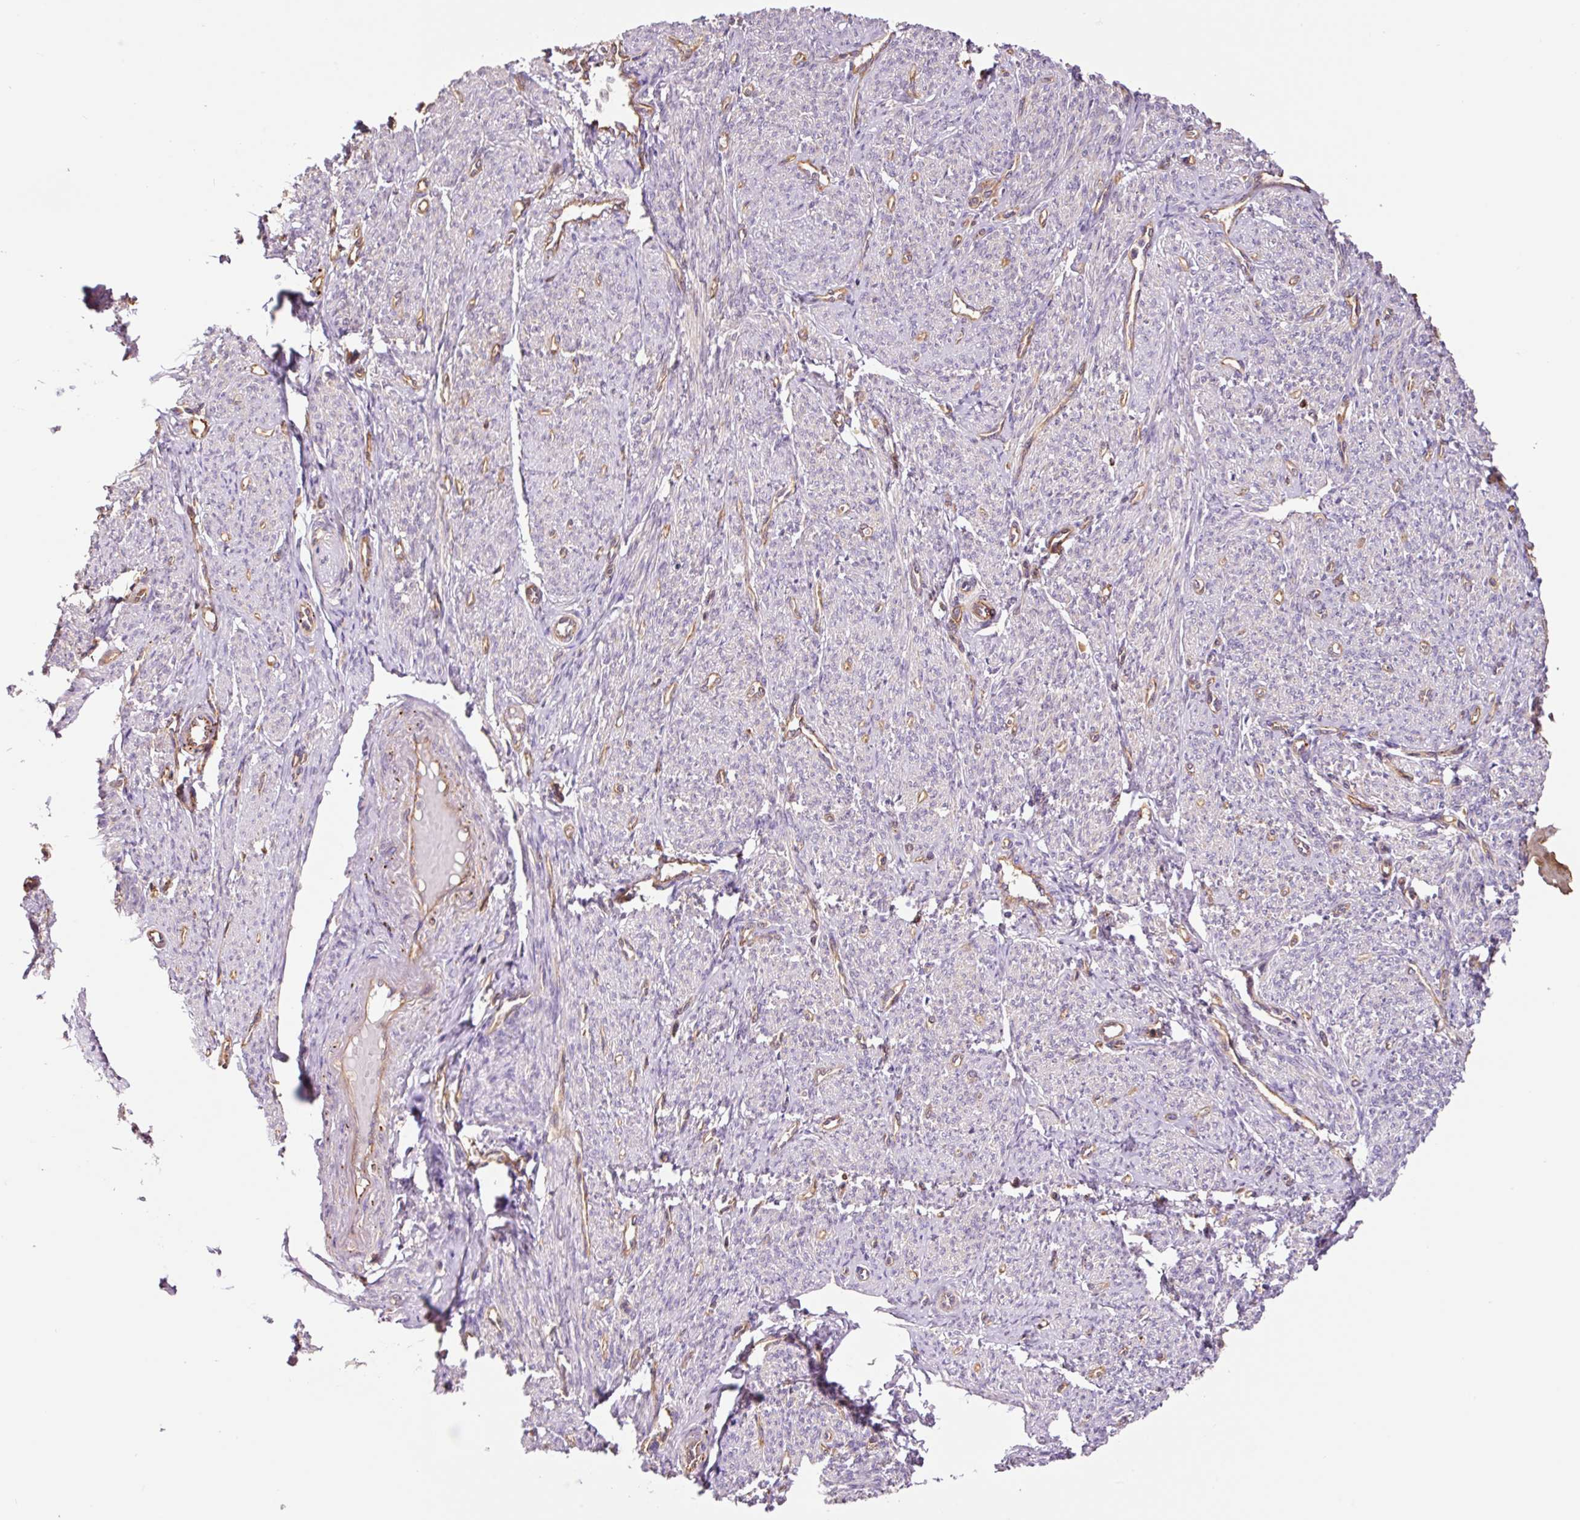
{"staining": {"intensity": "negative", "quantity": "none", "location": "none"}, "tissue": "smooth muscle", "cell_type": "Smooth muscle cells", "image_type": "normal", "snomed": [{"axis": "morphology", "description": "Normal tissue, NOS"}, {"axis": "topography", "description": "Smooth muscle"}], "caption": "Protein analysis of benign smooth muscle demonstrates no significant staining in smooth muscle cells. (Brightfield microscopy of DAB immunohistochemistry (IHC) at high magnification).", "gene": "PCK2", "patient": {"sex": "female", "age": 65}}